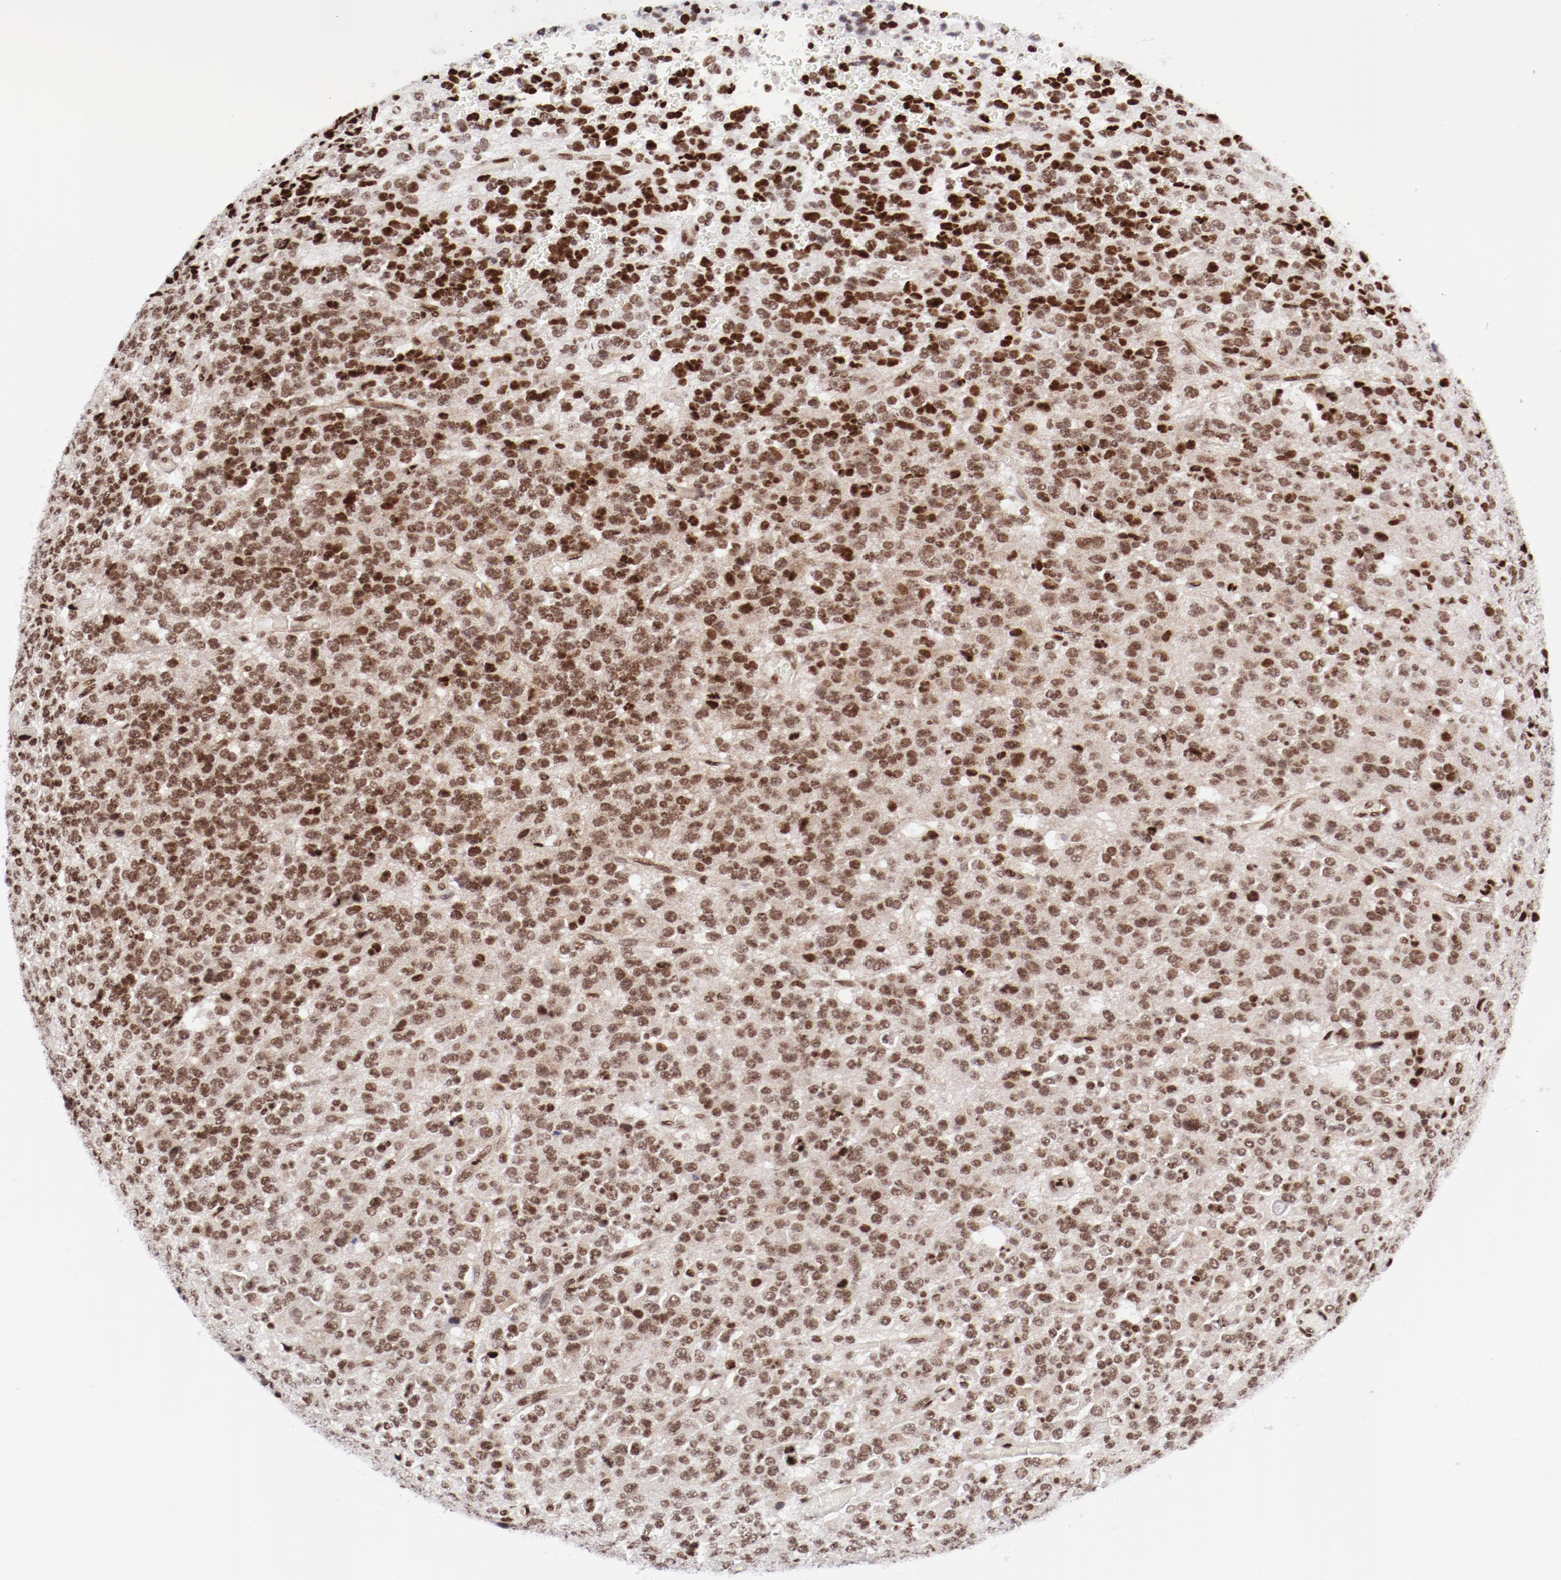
{"staining": {"intensity": "strong", "quantity": ">75%", "location": "nuclear"}, "tissue": "glioma", "cell_type": "Tumor cells", "image_type": "cancer", "snomed": [{"axis": "morphology", "description": "Glioma, malignant, High grade"}, {"axis": "topography", "description": "pancreas cauda"}], "caption": "Human glioma stained for a protein (brown) displays strong nuclear positive staining in approximately >75% of tumor cells.", "gene": "NFYB", "patient": {"sex": "male", "age": 60}}